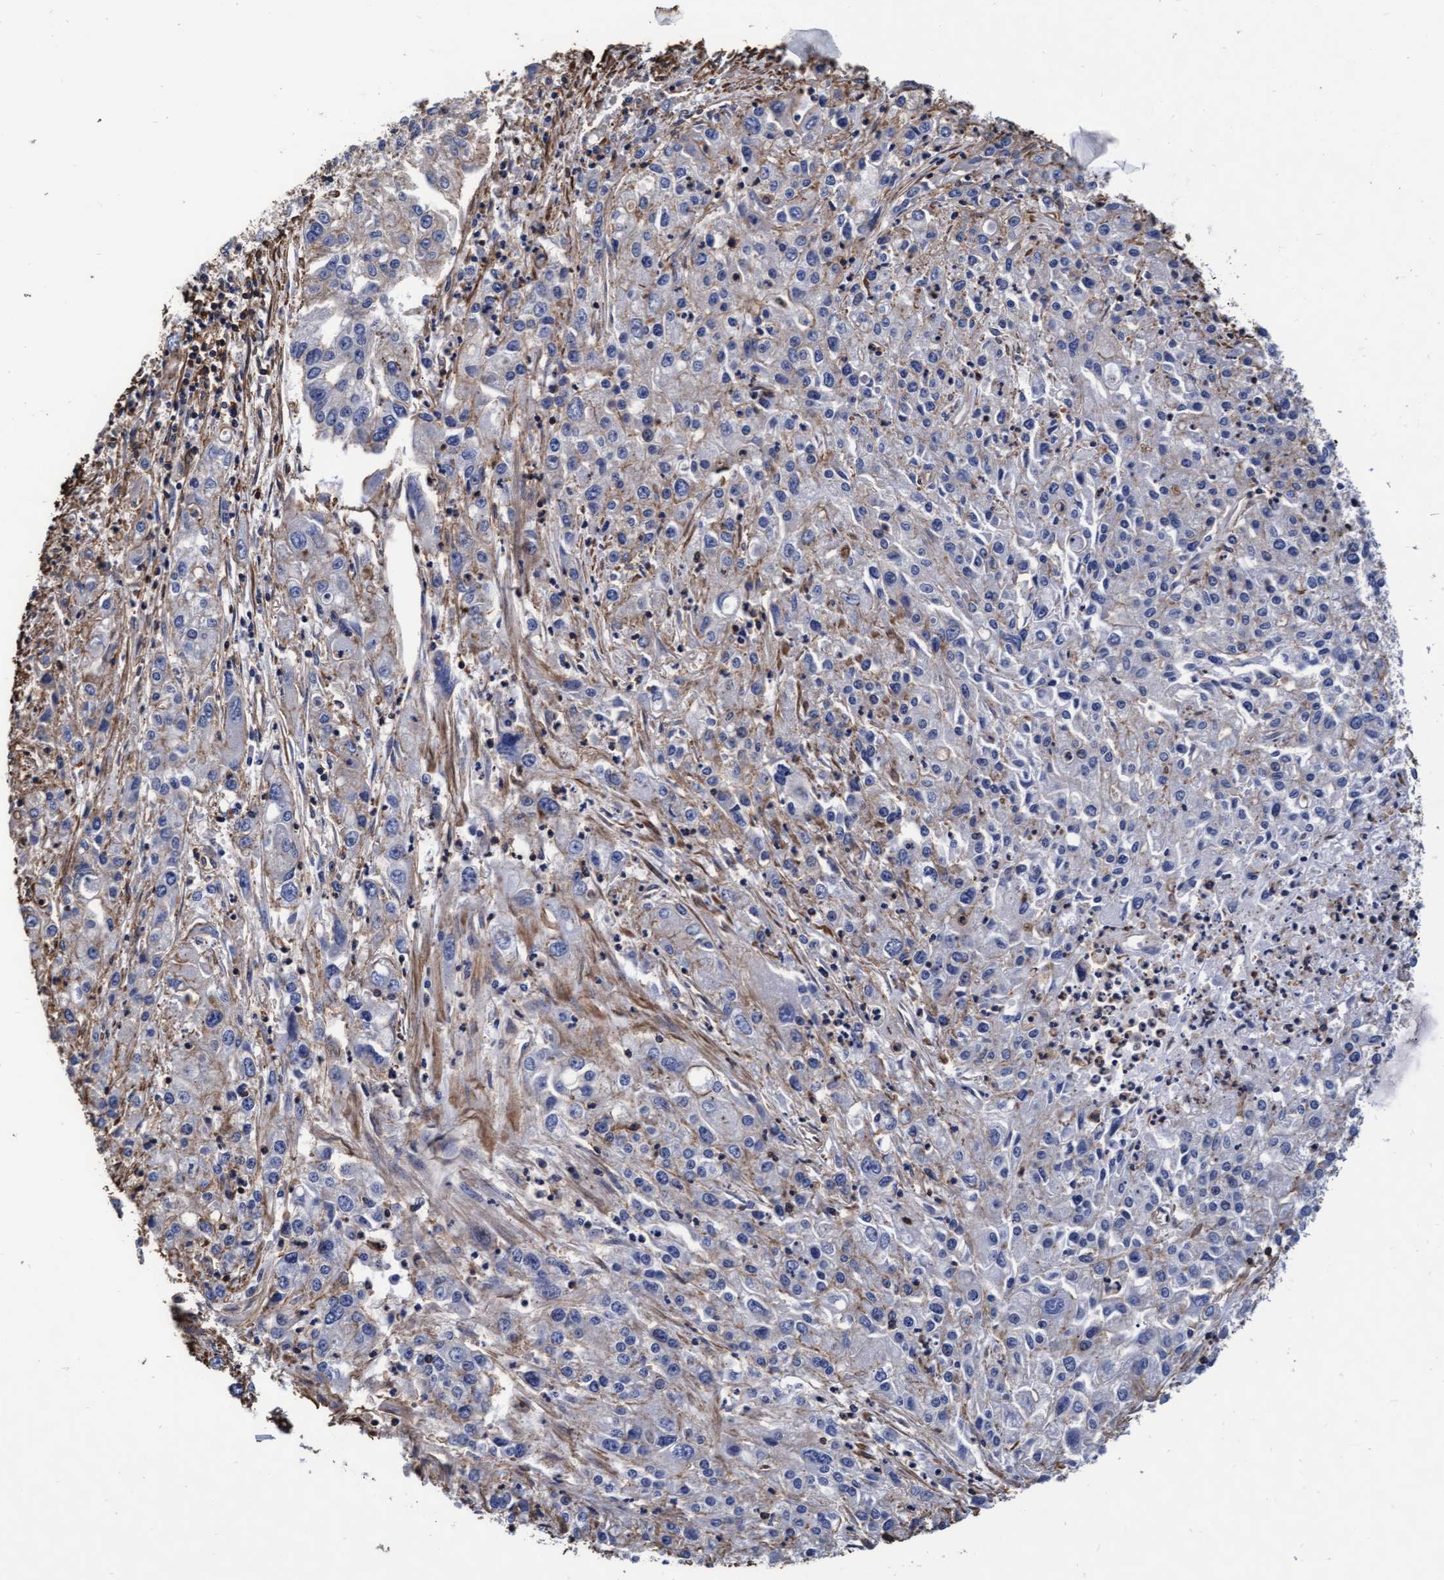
{"staining": {"intensity": "weak", "quantity": "<25%", "location": "cytoplasmic/membranous"}, "tissue": "endometrial cancer", "cell_type": "Tumor cells", "image_type": "cancer", "snomed": [{"axis": "morphology", "description": "Adenocarcinoma, NOS"}, {"axis": "topography", "description": "Endometrium"}], "caption": "The micrograph displays no staining of tumor cells in adenocarcinoma (endometrial). (DAB immunohistochemistry (IHC) visualized using brightfield microscopy, high magnification).", "gene": "GRHPR", "patient": {"sex": "female", "age": 49}}